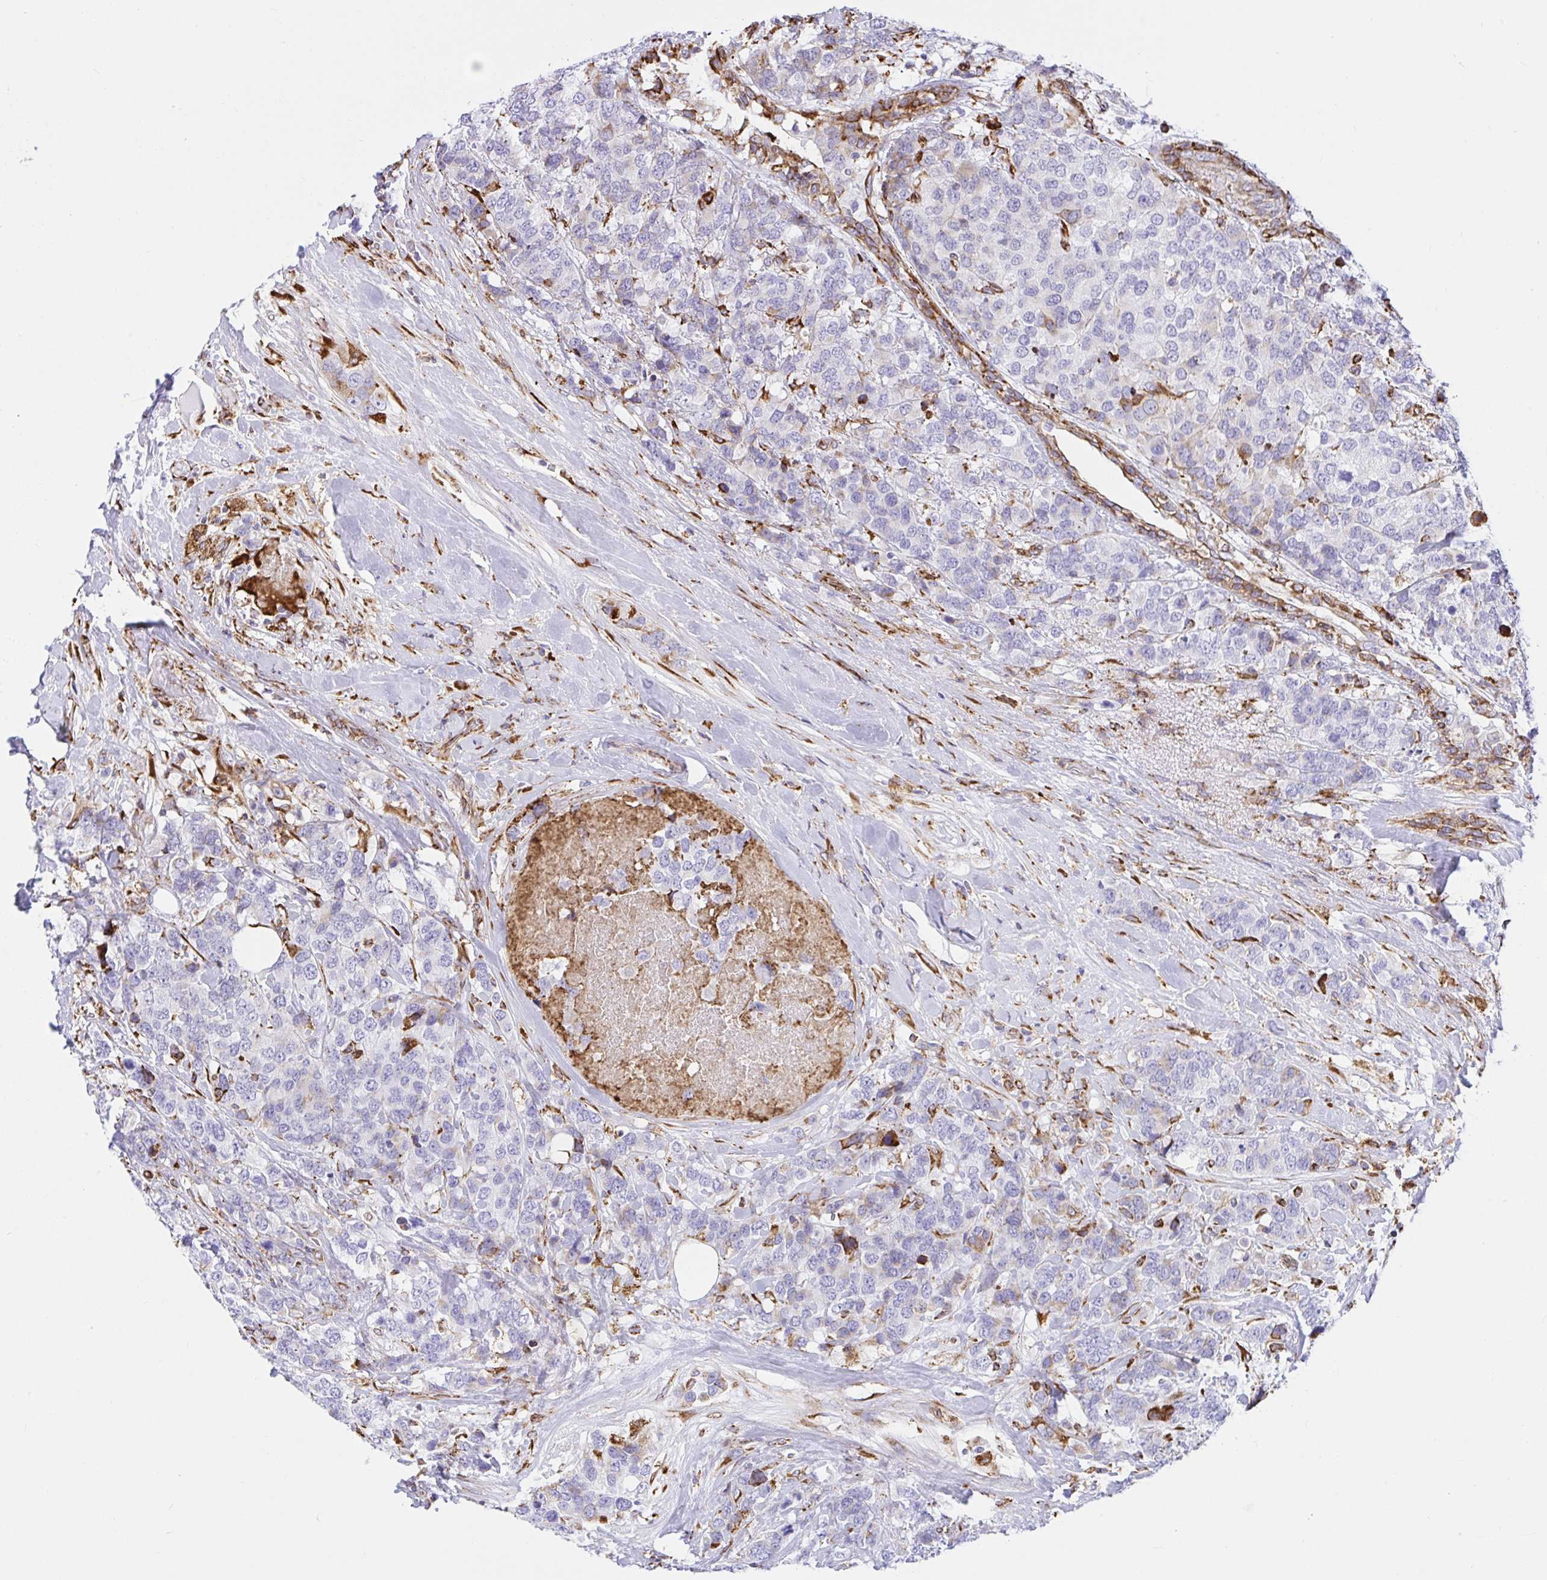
{"staining": {"intensity": "negative", "quantity": "none", "location": "none"}, "tissue": "breast cancer", "cell_type": "Tumor cells", "image_type": "cancer", "snomed": [{"axis": "morphology", "description": "Lobular carcinoma"}, {"axis": "topography", "description": "Breast"}], "caption": "Breast lobular carcinoma stained for a protein using immunohistochemistry (IHC) shows no positivity tumor cells.", "gene": "CLGN", "patient": {"sex": "female", "age": 59}}